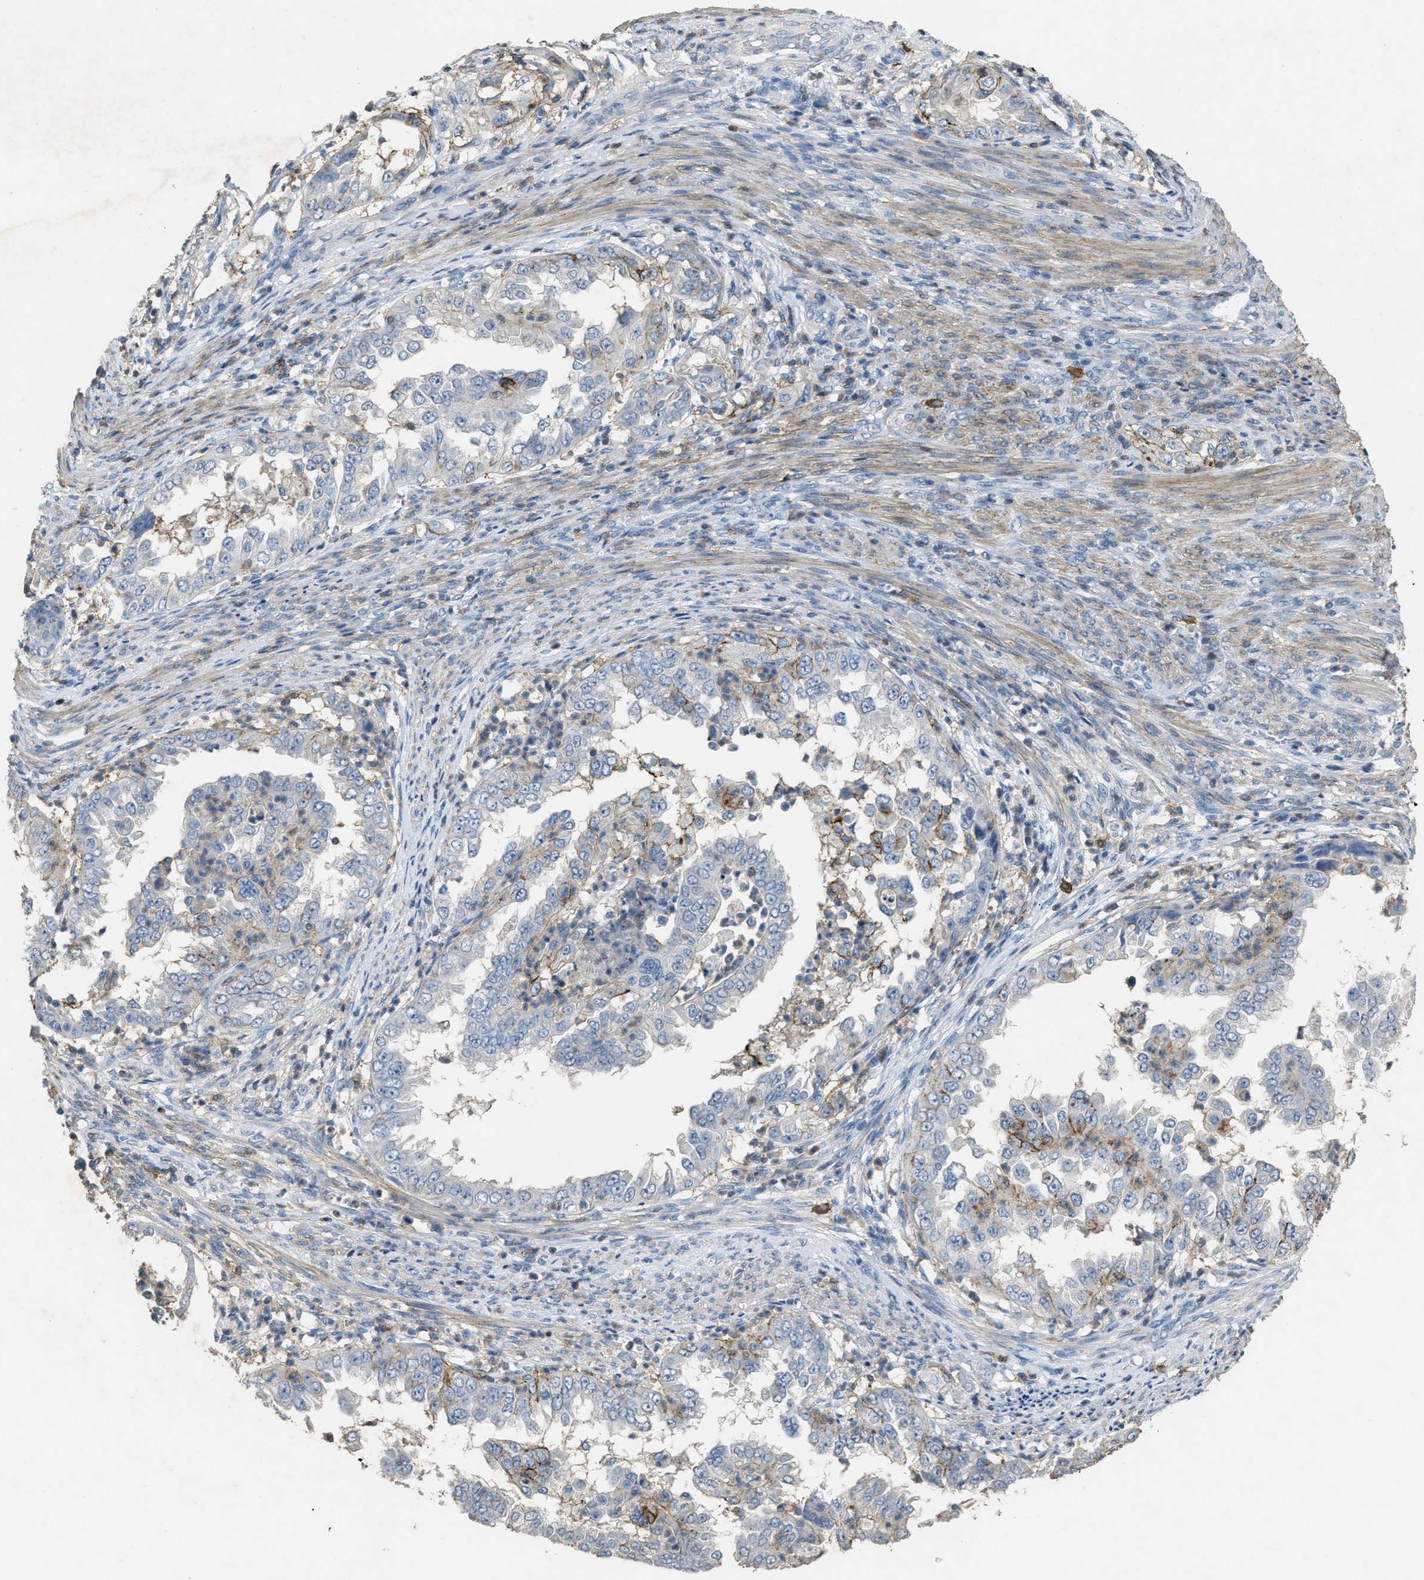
{"staining": {"intensity": "moderate", "quantity": "<25%", "location": "cytoplasmic/membranous"}, "tissue": "endometrial cancer", "cell_type": "Tumor cells", "image_type": "cancer", "snomed": [{"axis": "morphology", "description": "Adenocarcinoma, NOS"}, {"axis": "topography", "description": "Endometrium"}], "caption": "Endometrial adenocarcinoma stained with immunohistochemistry reveals moderate cytoplasmic/membranous expression in approximately <25% of tumor cells. (Brightfield microscopy of DAB IHC at high magnification).", "gene": "OR51E1", "patient": {"sex": "female", "age": 85}}